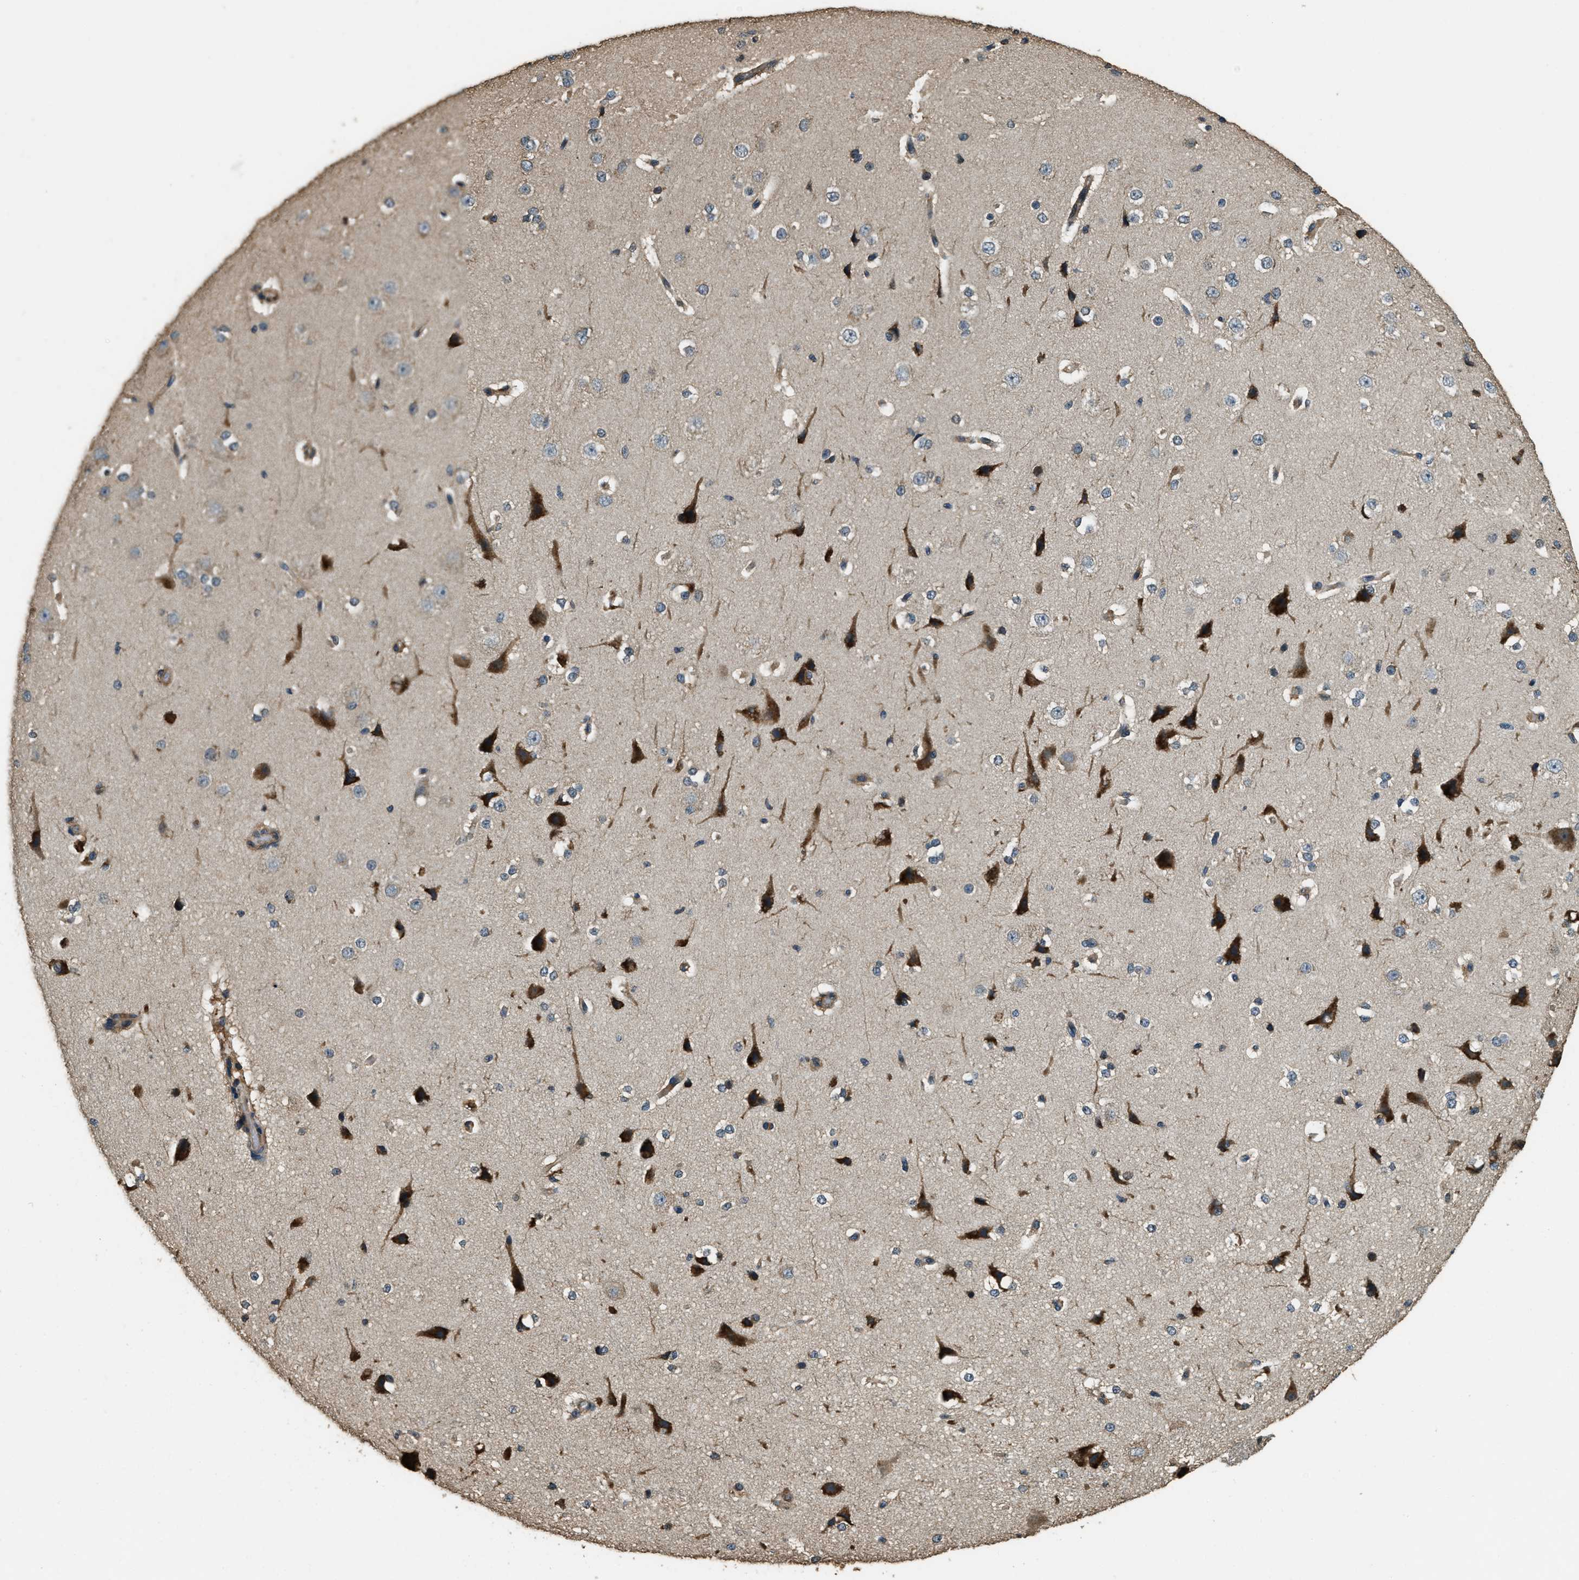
{"staining": {"intensity": "weak", "quantity": ">75%", "location": "cytoplasmic/membranous"}, "tissue": "cerebral cortex", "cell_type": "Endothelial cells", "image_type": "normal", "snomed": [{"axis": "morphology", "description": "Normal tissue, NOS"}, {"axis": "morphology", "description": "Developmental malformation"}, {"axis": "topography", "description": "Cerebral cortex"}], "caption": "A high-resolution image shows immunohistochemistry (IHC) staining of normal cerebral cortex, which exhibits weak cytoplasmic/membranous expression in about >75% of endothelial cells.", "gene": "ERGIC1", "patient": {"sex": "female", "age": 30}}